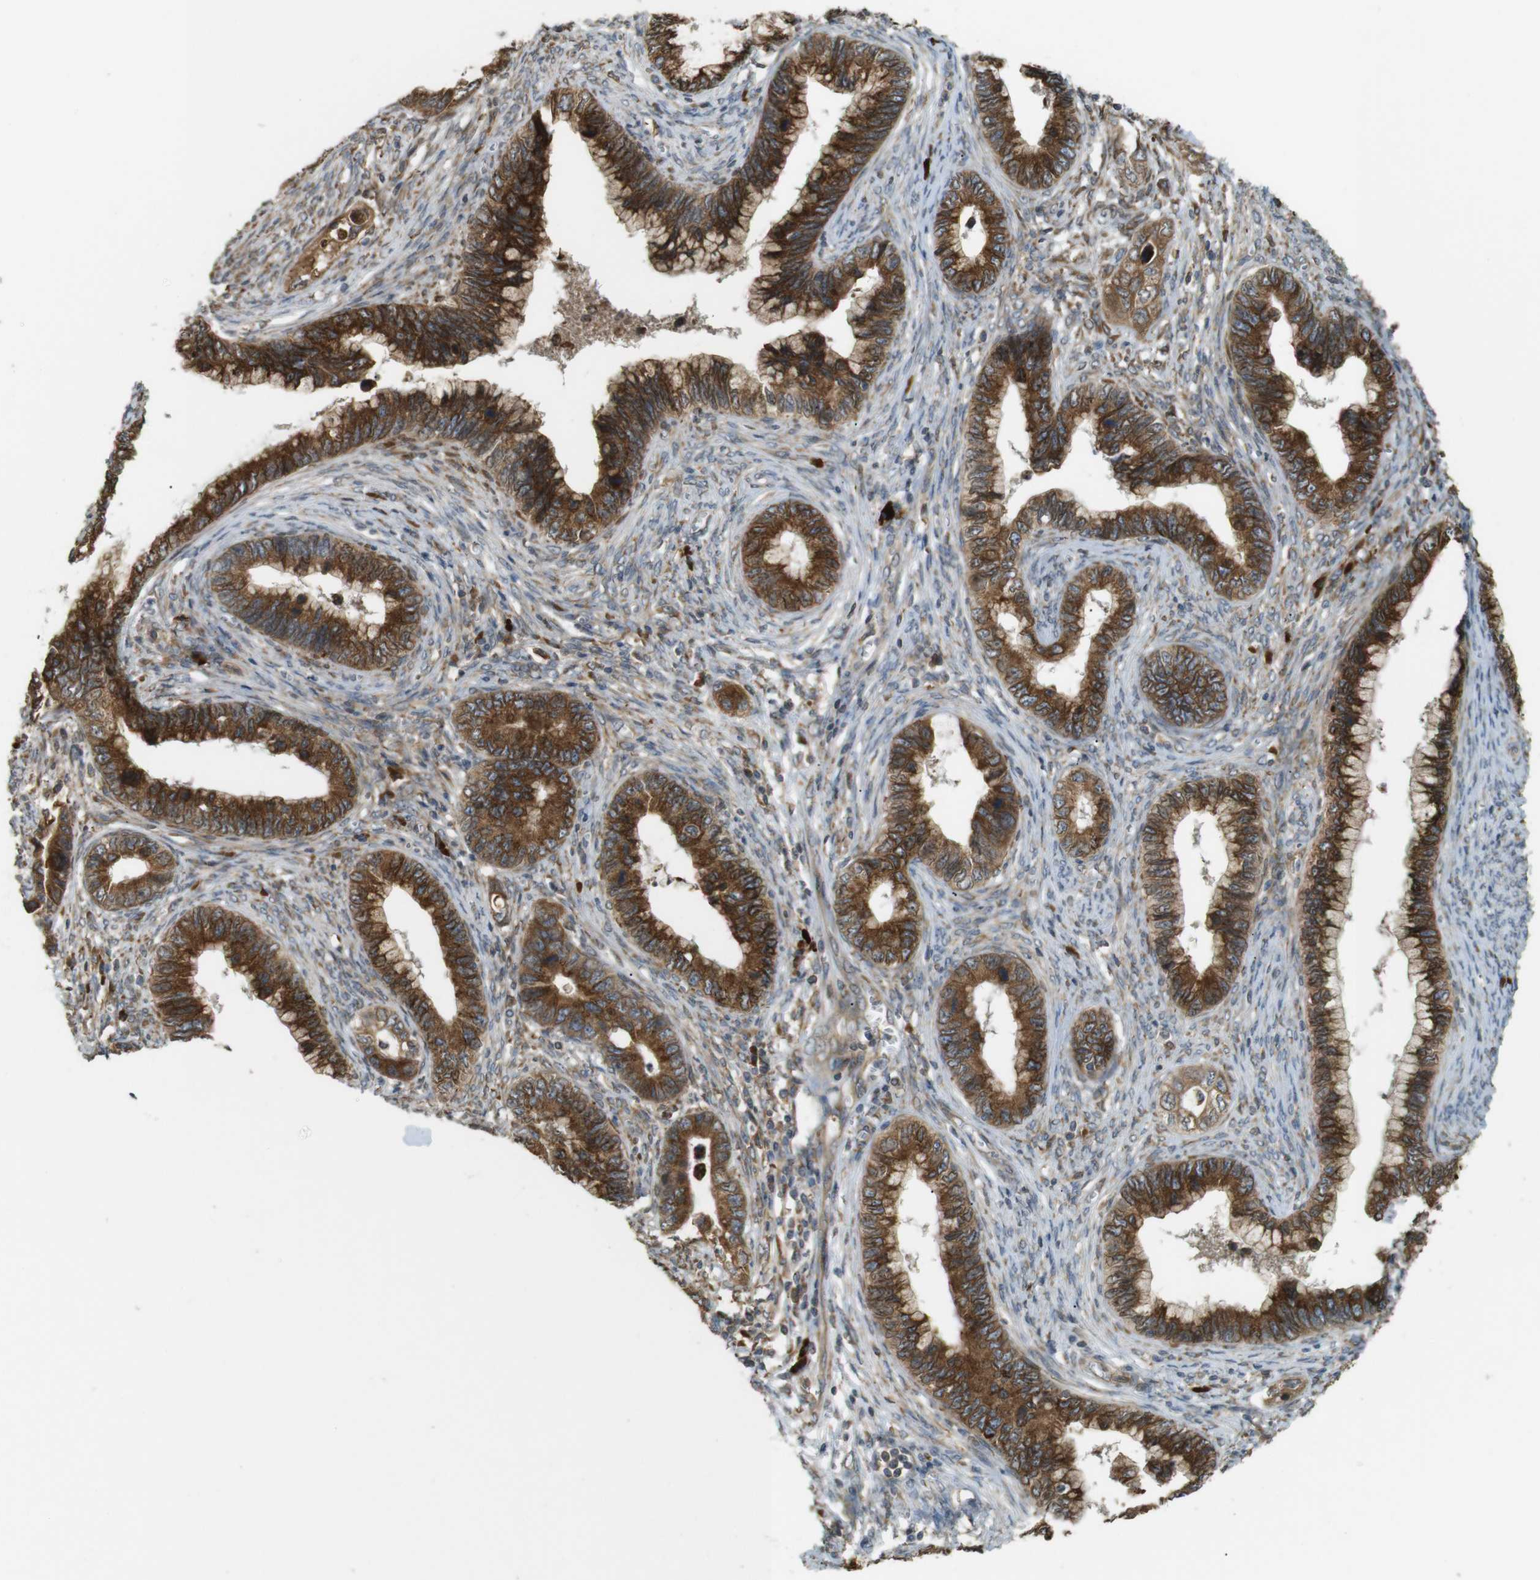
{"staining": {"intensity": "strong", "quantity": ">75%", "location": "cytoplasmic/membranous"}, "tissue": "cervical cancer", "cell_type": "Tumor cells", "image_type": "cancer", "snomed": [{"axis": "morphology", "description": "Adenocarcinoma, NOS"}, {"axis": "topography", "description": "Cervix"}], "caption": "Protein expression analysis of human adenocarcinoma (cervical) reveals strong cytoplasmic/membranous positivity in approximately >75% of tumor cells.", "gene": "TMED4", "patient": {"sex": "female", "age": 44}}